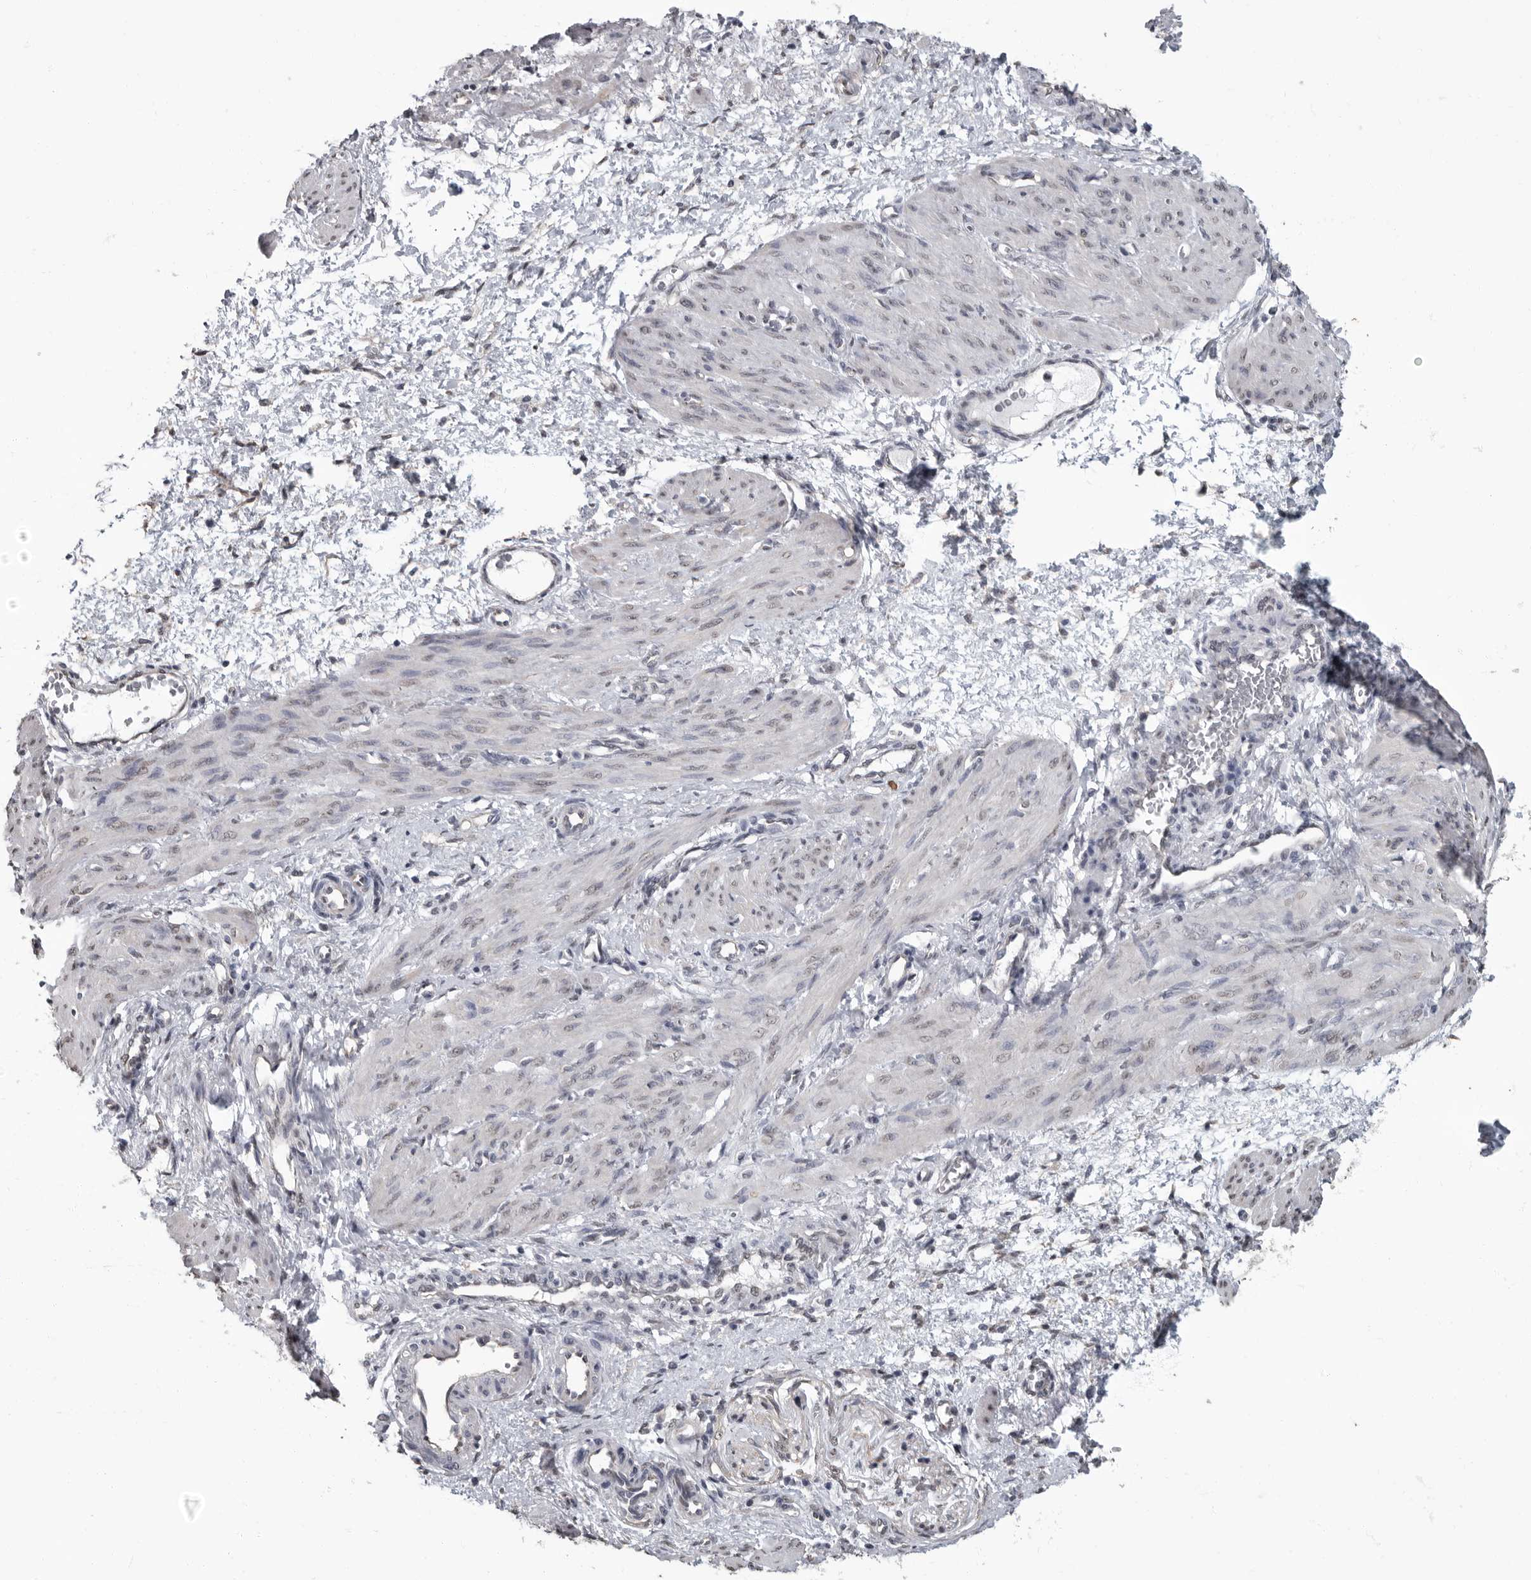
{"staining": {"intensity": "negative", "quantity": "none", "location": "none"}, "tissue": "smooth muscle", "cell_type": "Smooth muscle cells", "image_type": "normal", "snomed": [{"axis": "morphology", "description": "Normal tissue, NOS"}, {"axis": "topography", "description": "Endometrium"}], "caption": "Immunohistochemistry micrograph of benign smooth muscle: smooth muscle stained with DAB (3,3'-diaminobenzidine) shows no significant protein positivity in smooth muscle cells. (Brightfield microscopy of DAB immunohistochemistry at high magnification).", "gene": "ARHGEF10", "patient": {"sex": "female", "age": 33}}